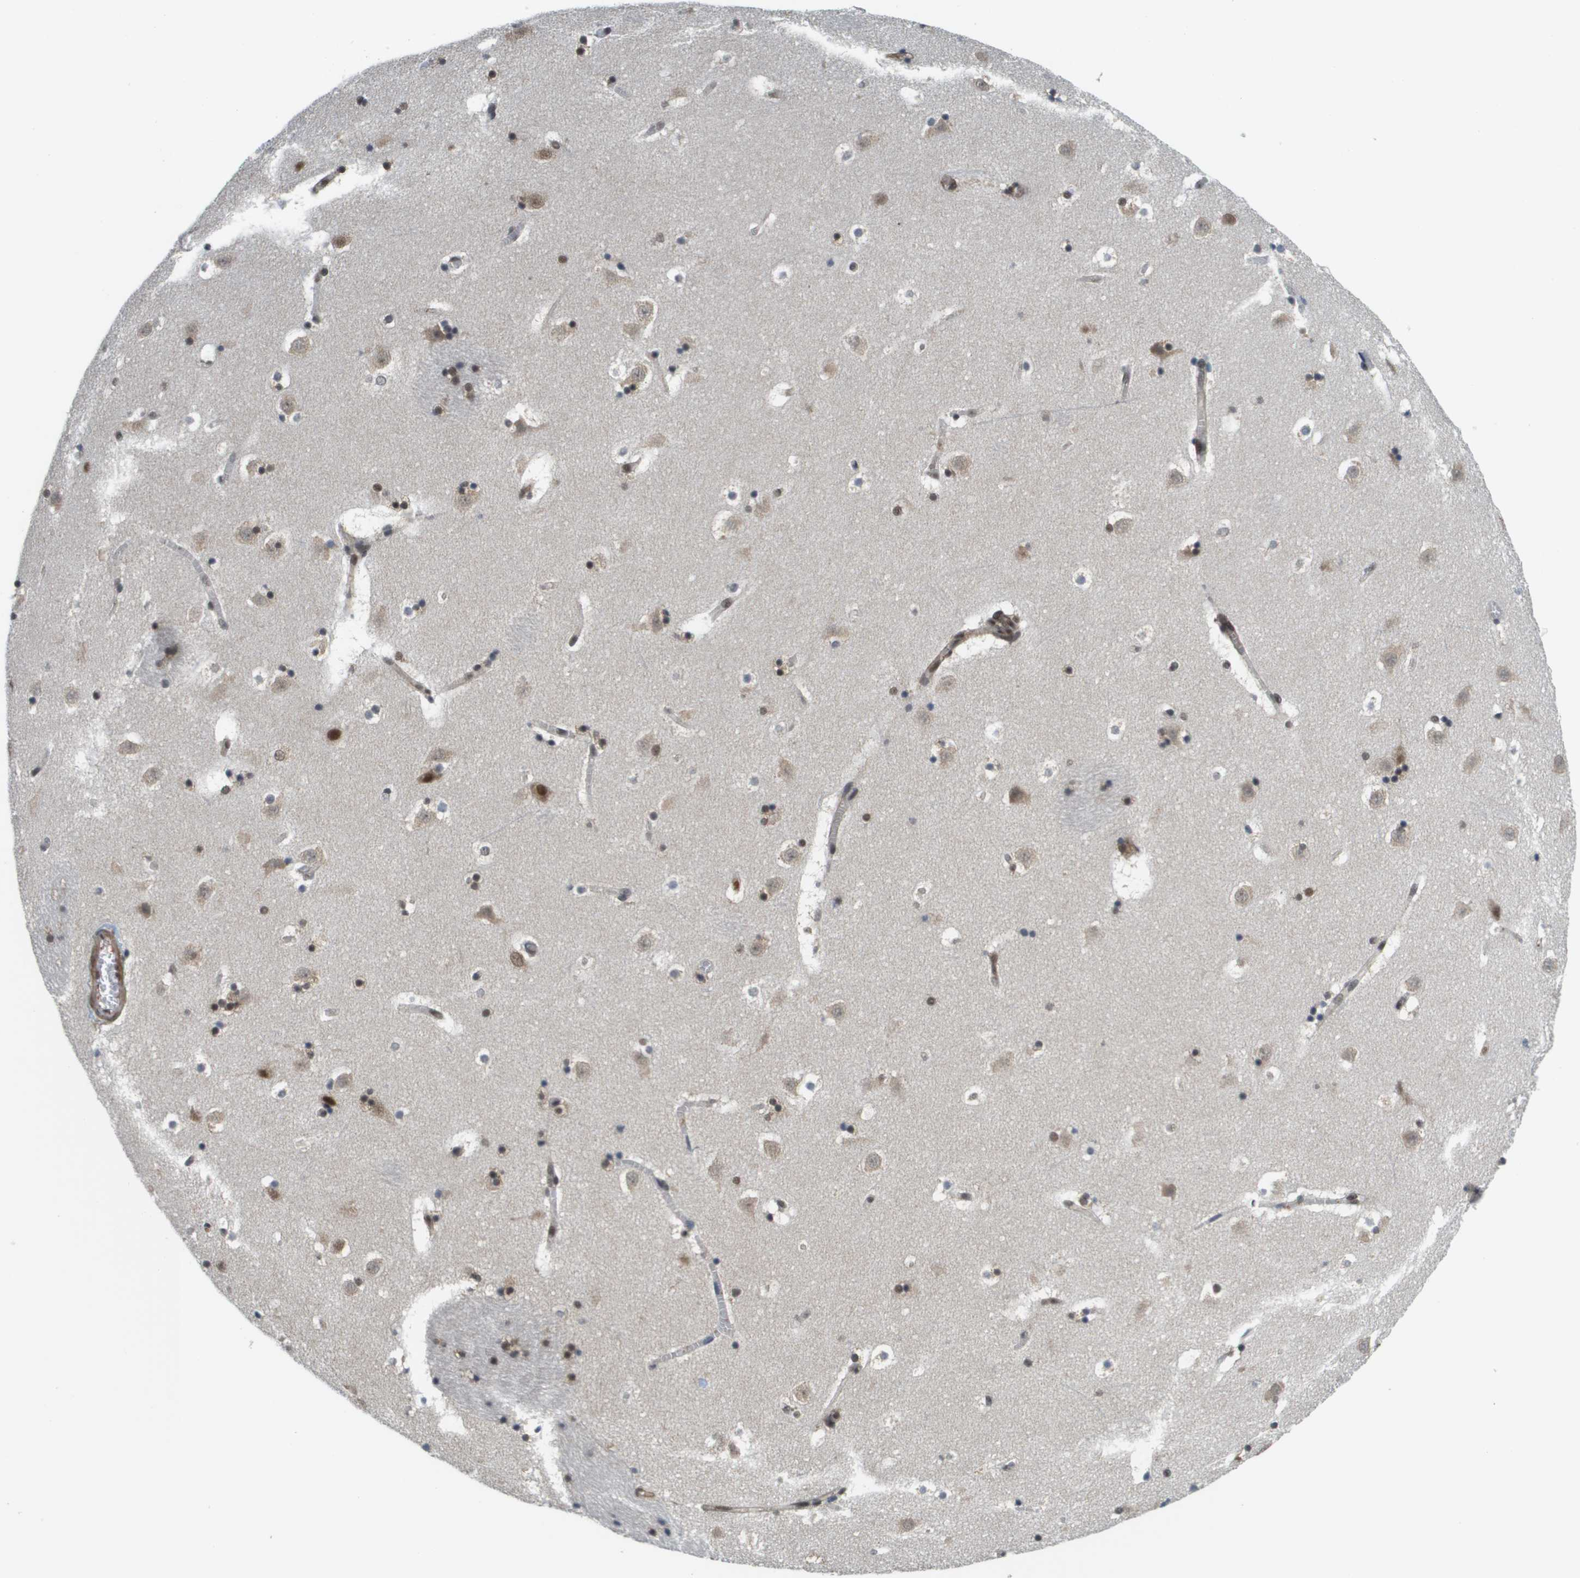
{"staining": {"intensity": "moderate", "quantity": "25%-75%", "location": "nuclear"}, "tissue": "caudate", "cell_type": "Glial cells", "image_type": "normal", "snomed": [{"axis": "morphology", "description": "Normal tissue, NOS"}, {"axis": "topography", "description": "Lateral ventricle wall"}], "caption": "The image demonstrates a brown stain indicating the presence of a protein in the nuclear of glial cells in caudate. (Stains: DAB in brown, nuclei in blue, Microscopy: brightfield microscopy at high magnification).", "gene": "PRCC", "patient": {"sex": "male", "age": 45}}